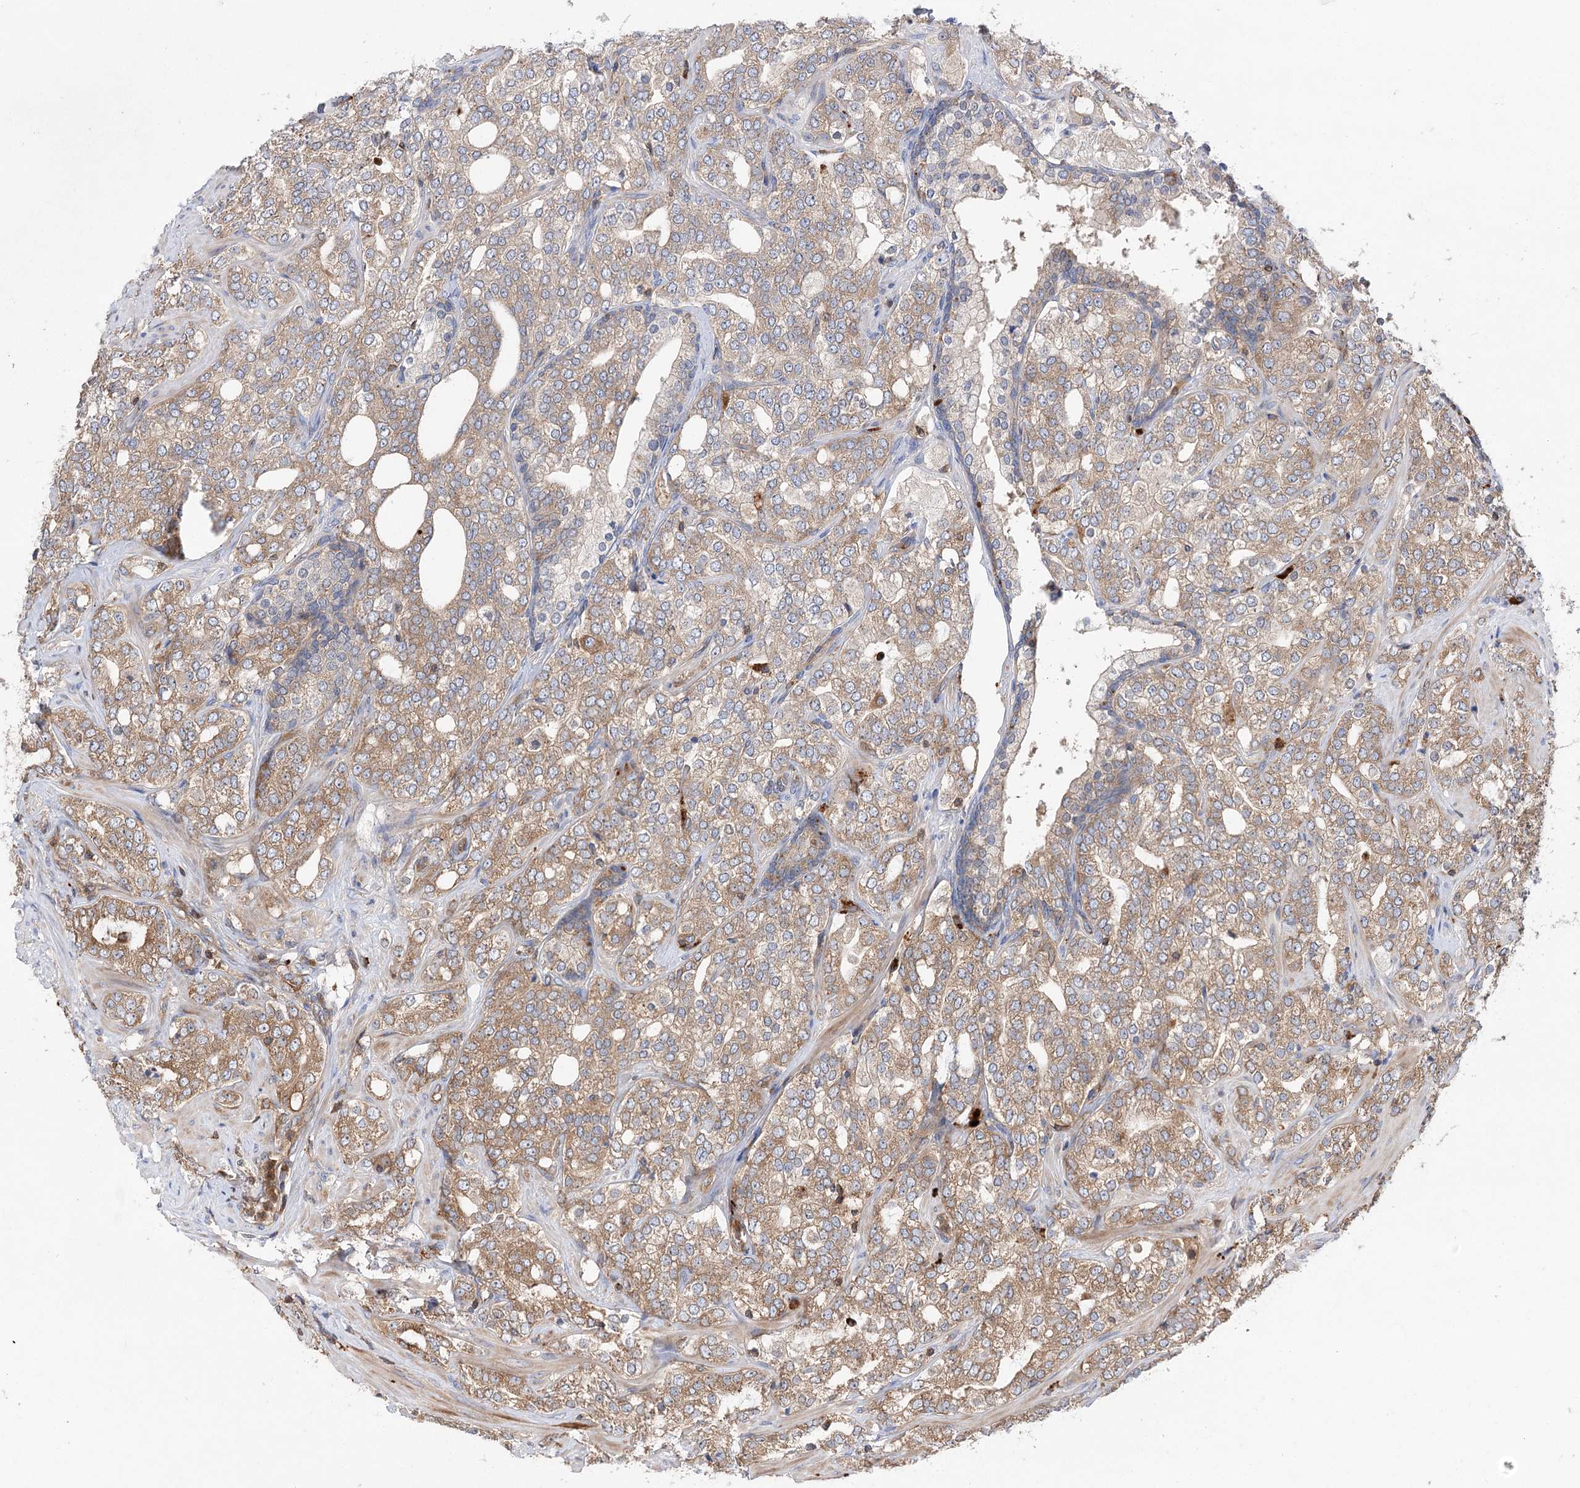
{"staining": {"intensity": "moderate", "quantity": ">75%", "location": "cytoplasmic/membranous"}, "tissue": "prostate cancer", "cell_type": "Tumor cells", "image_type": "cancer", "snomed": [{"axis": "morphology", "description": "Adenocarcinoma, High grade"}, {"axis": "topography", "description": "Prostate"}], "caption": "DAB immunohistochemical staining of prostate cancer (high-grade adenocarcinoma) shows moderate cytoplasmic/membranous protein positivity in approximately >75% of tumor cells. (brown staining indicates protein expression, while blue staining denotes nuclei).", "gene": "VPS37B", "patient": {"sex": "male", "age": 64}}